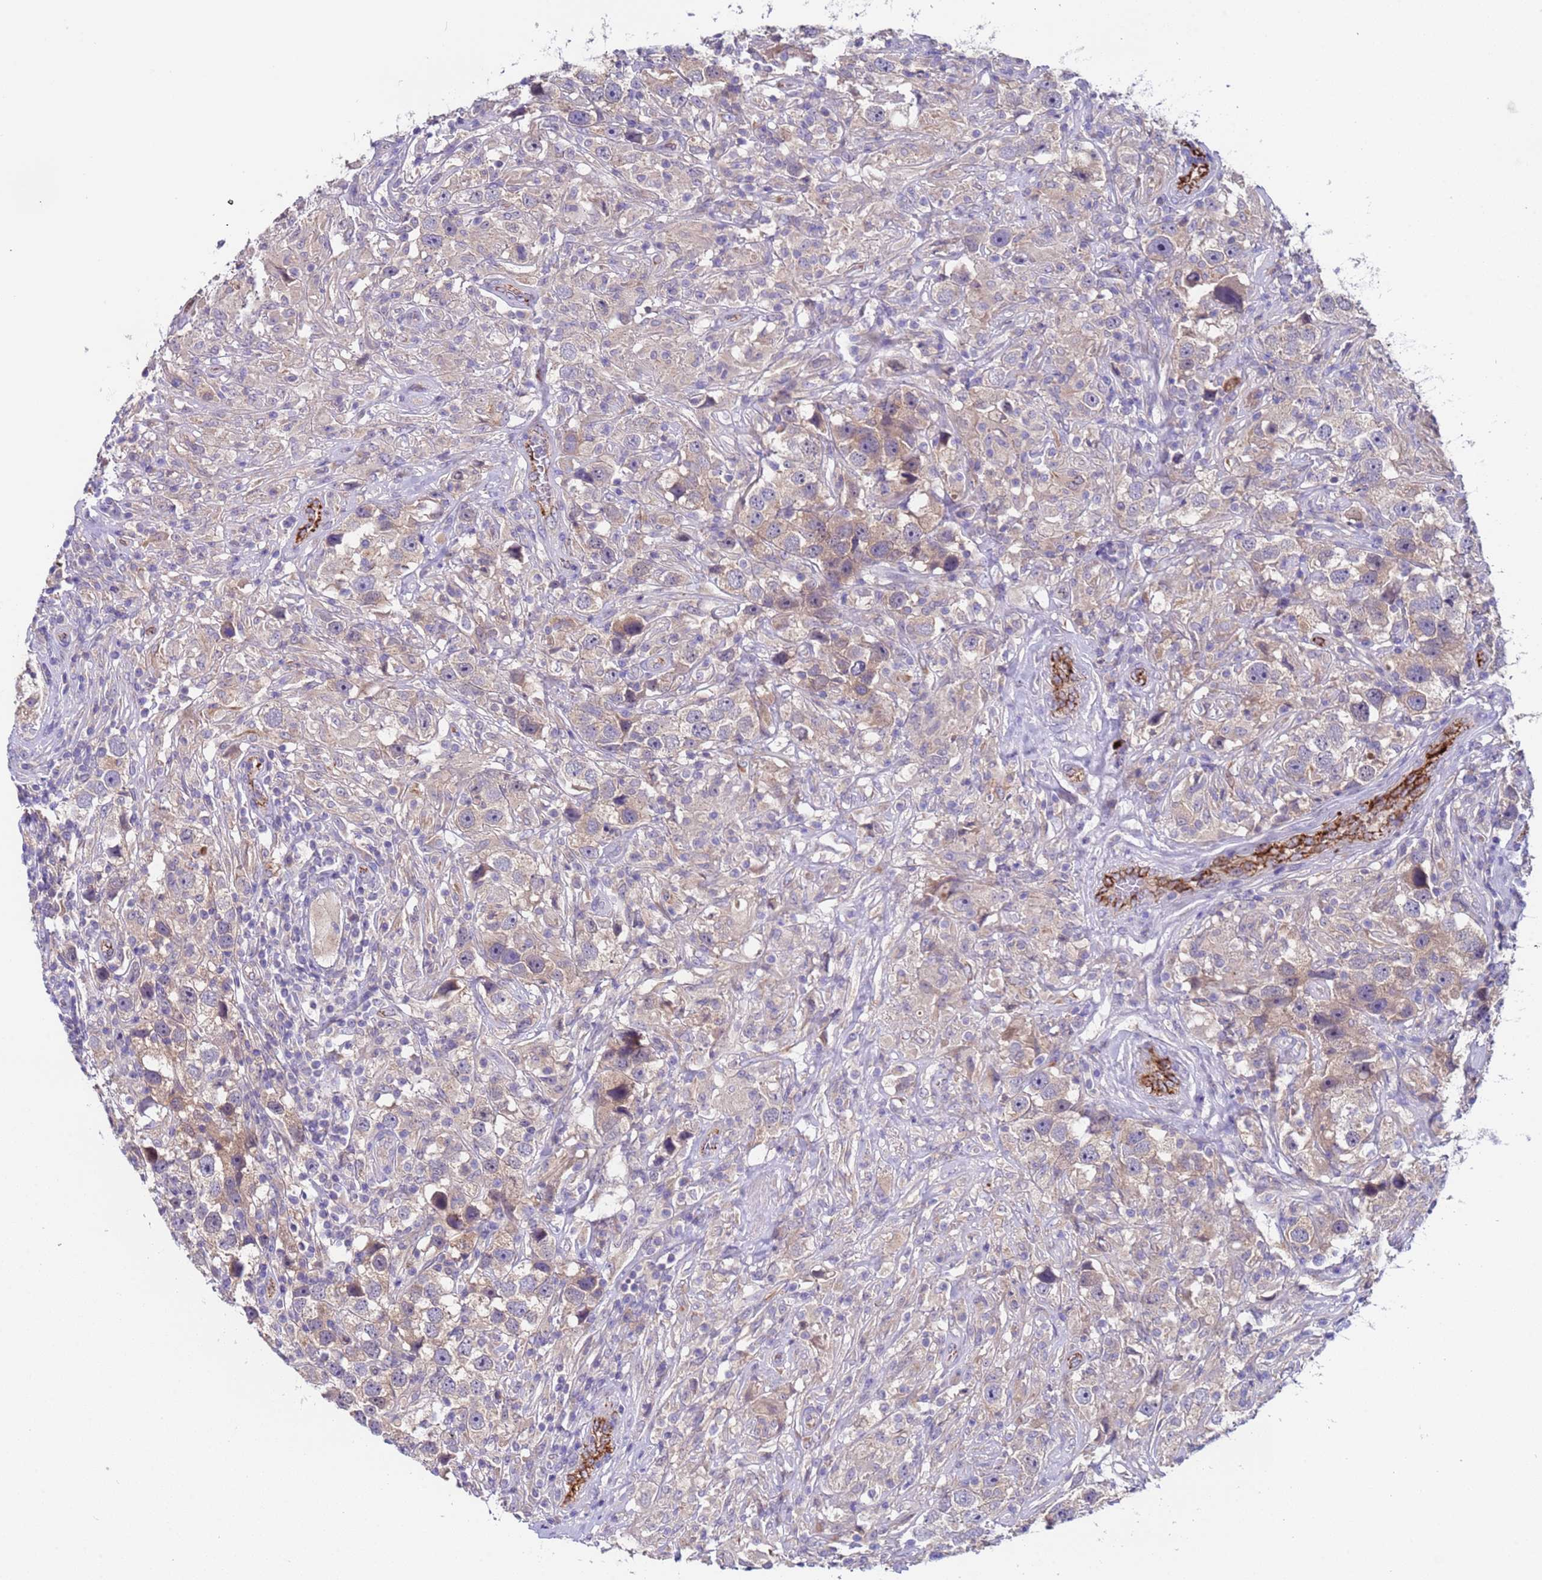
{"staining": {"intensity": "weak", "quantity": "<25%", "location": "cytoplasmic/membranous"}, "tissue": "testis cancer", "cell_type": "Tumor cells", "image_type": "cancer", "snomed": [{"axis": "morphology", "description": "Seminoma, NOS"}, {"axis": "topography", "description": "Testis"}], "caption": "A histopathology image of testis cancer stained for a protein demonstrates no brown staining in tumor cells.", "gene": "ZNF248", "patient": {"sex": "male", "age": 49}}